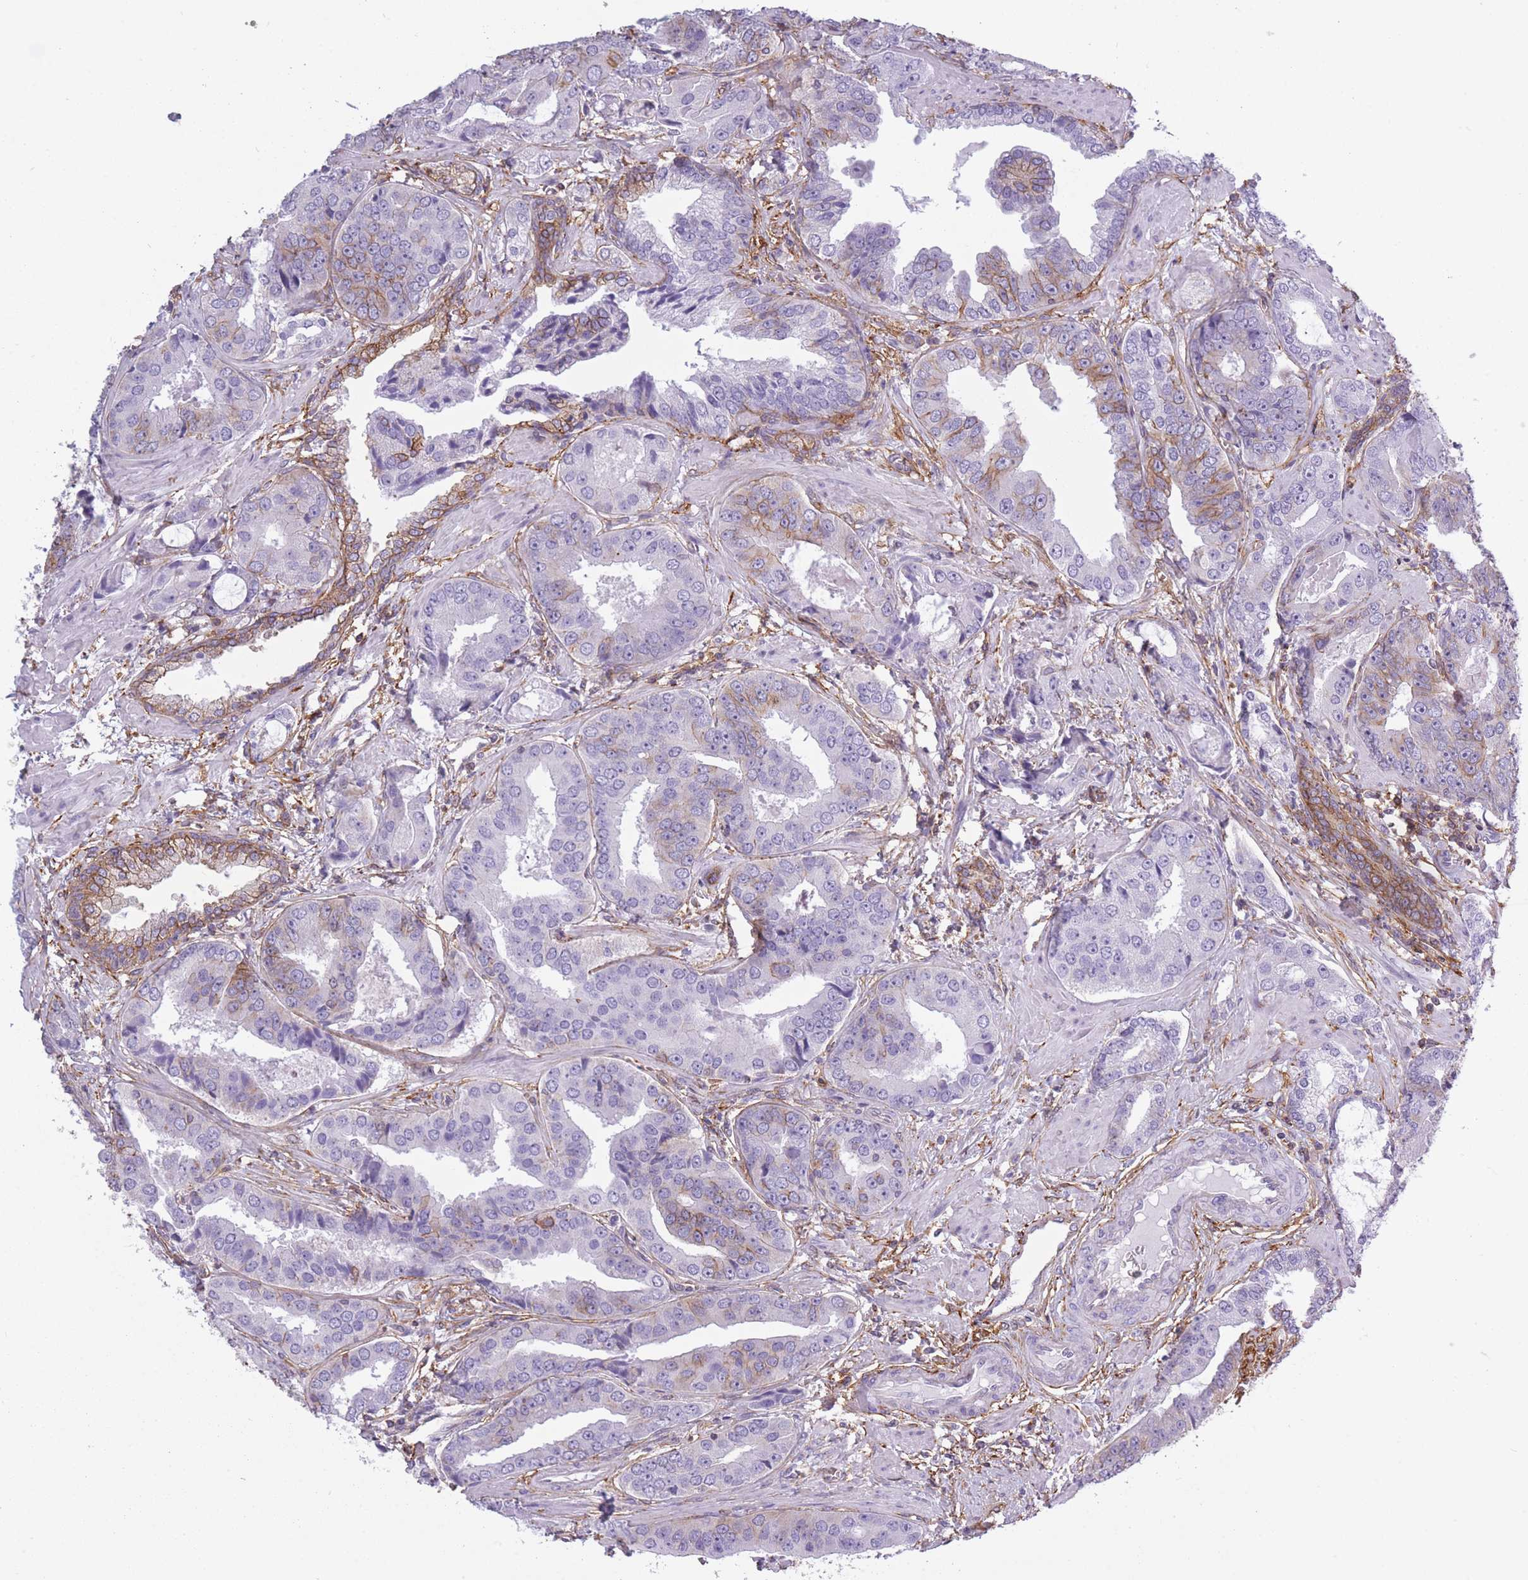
{"staining": {"intensity": "moderate", "quantity": "<25%", "location": "cytoplasmic/membranous"}, "tissue": "prostate cancer", "cell_type": "Tumor cells", "image_type": "cancer", "snomed": [{"axis": "morphology", "description": "Adenocarcinoma, High grade"}, {"axis": "topography", "description": "Prostate"}], "caption": "A high-resolution image shows IHC staining of prostate cancer (high-grade adenocarcinoma), which exhibits moderate cytoplasmic/membranous staining in about <25% of tumor cells. (DAB IHC, brown staining for protein, blue staining for nuclei).", "gene": "ADD1", "patient": {"sex": "male", "age": 71}}